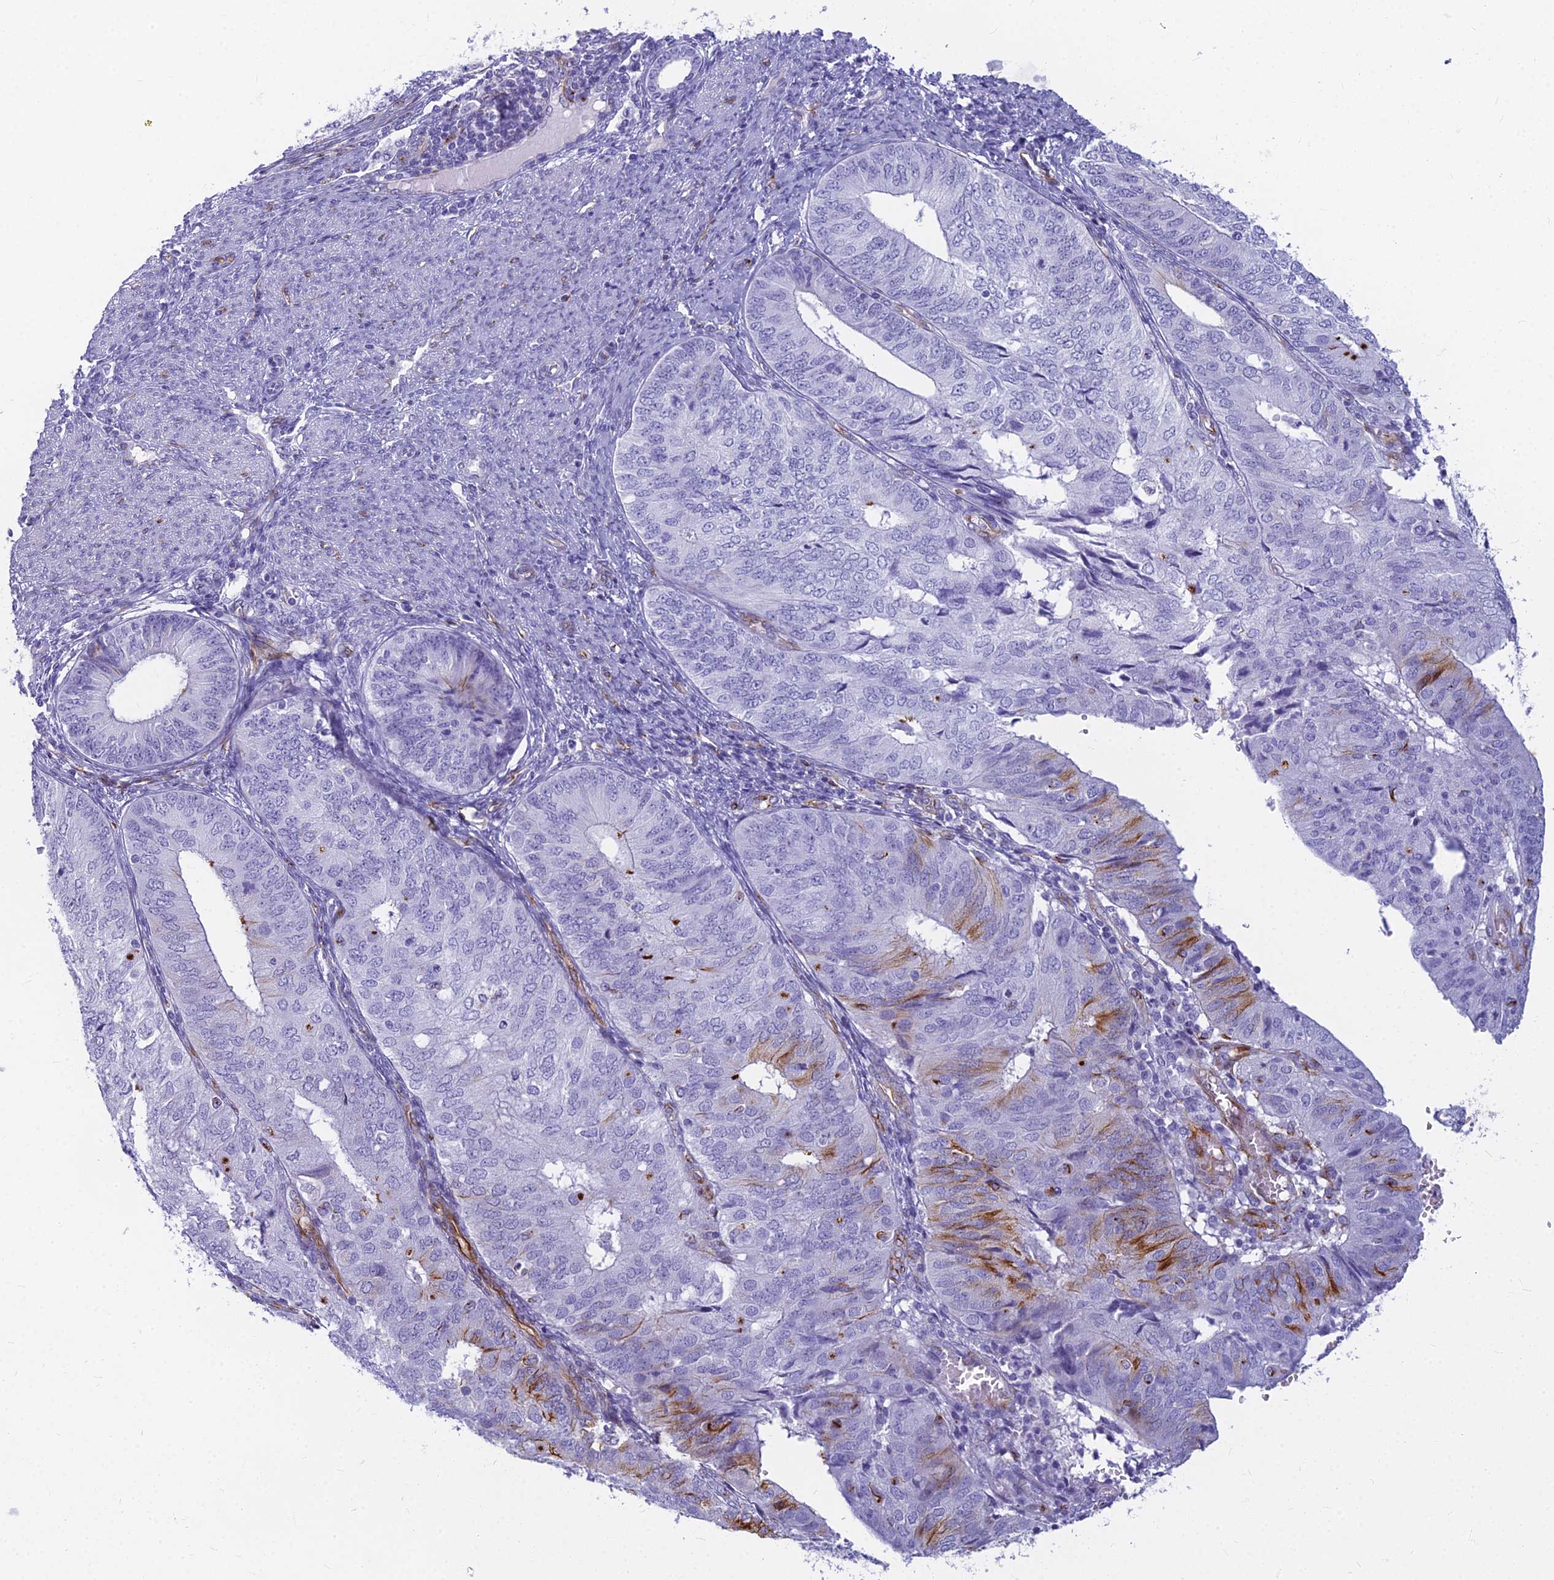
{"staining": {"intensity": "moderate", "quantity": "<25%", "location": "cytoplasmic/membranous"}, "tissue": "endometrial cancer", "cell_type": "Tumor cells", "image_type": "cancer", "snomed": [{"axis": "morphology", "description": "Adenocarcinoma, NOS"}, {"axis": "topography", "description": "Endometrium"}], "caption": "Endometrial adenocarcinoma stained with DAB (3,3'-diaminobenzidine) immunohistochemistry (IHC) shows low levels of moderate cytoplasmic/membranous expression in about <25% of tumor cells.", "gene": "EVI2A", "patient": {"sex": "female", "age": 68}}